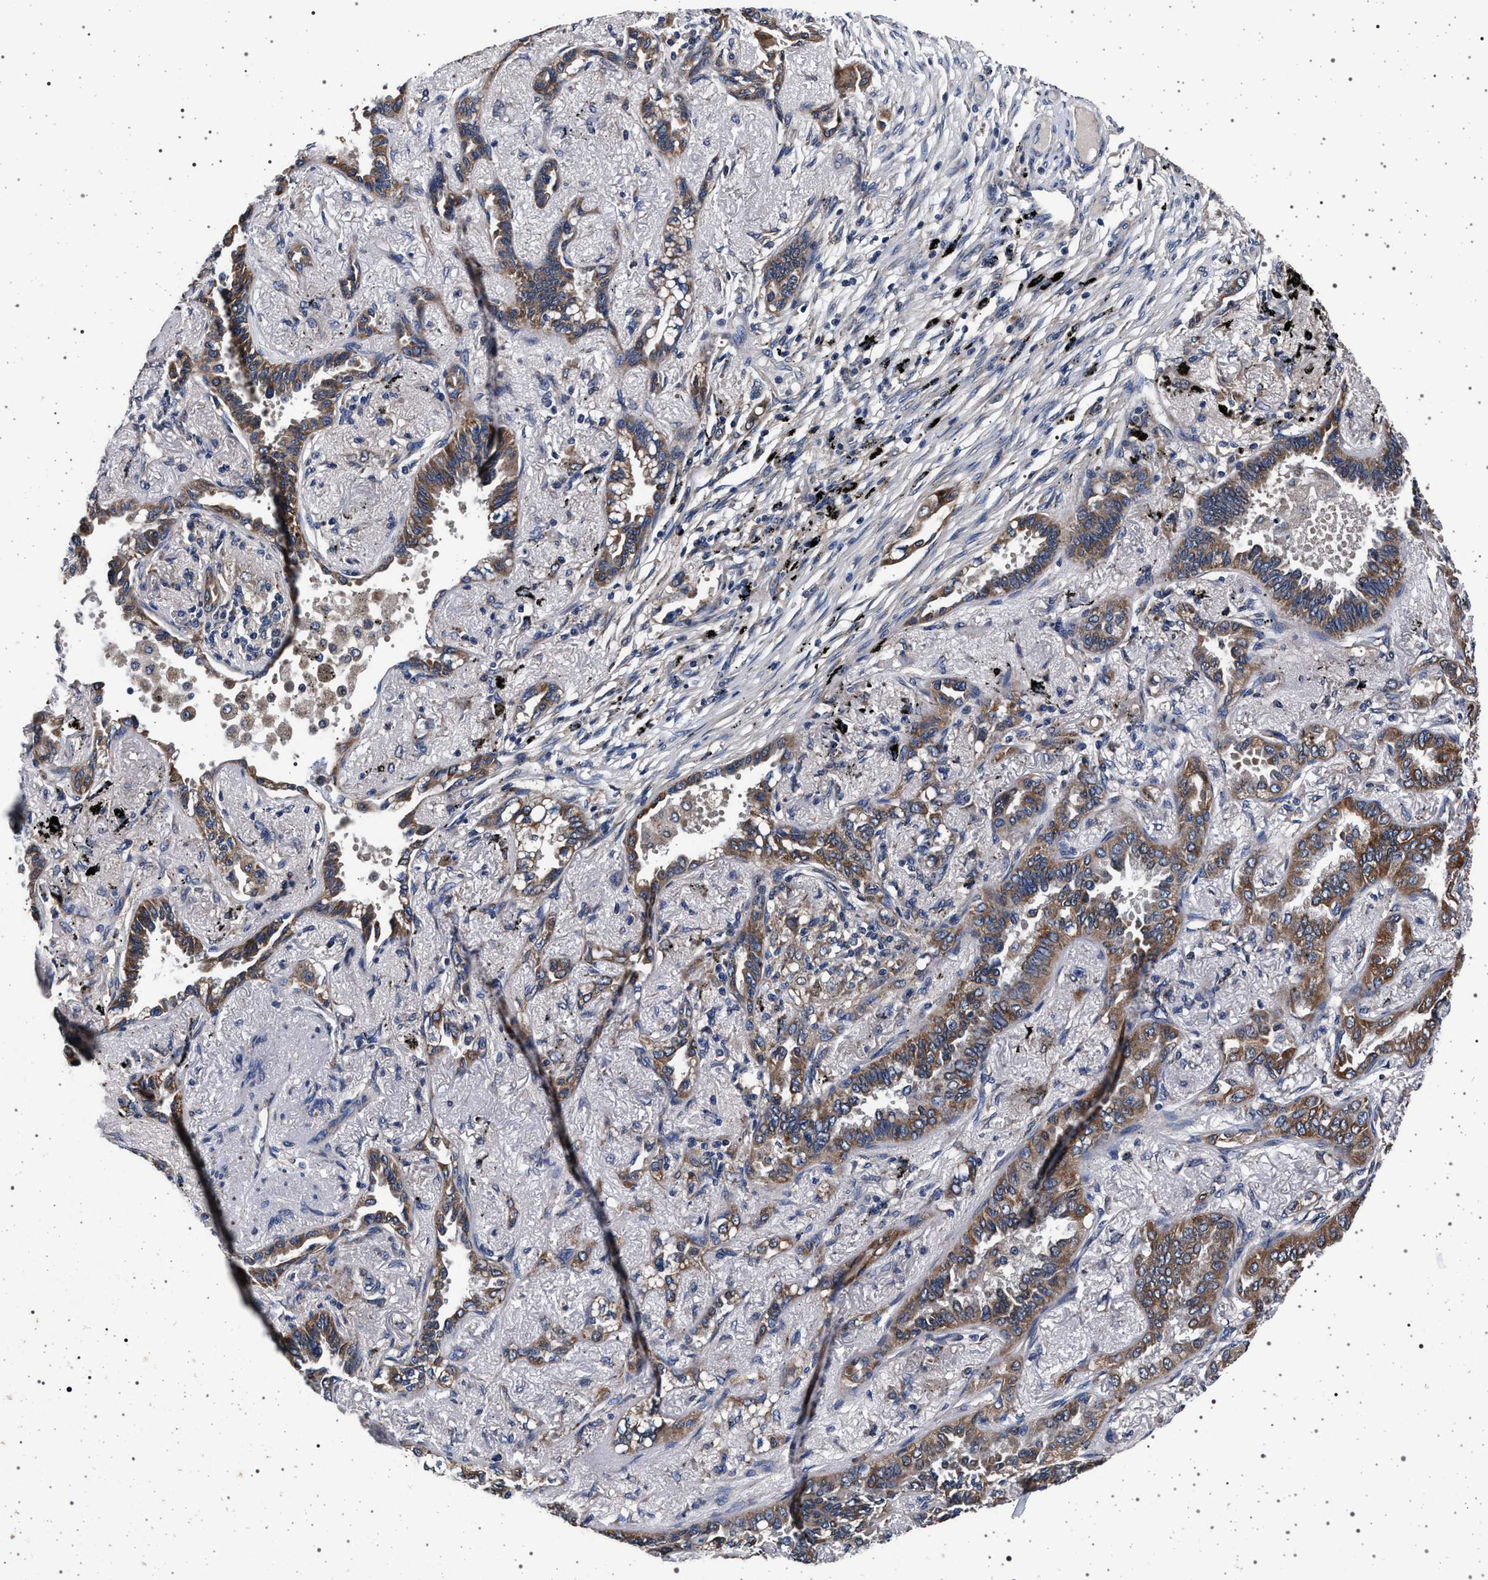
{"staining": {"intensity": "moderate", "quantity": ">75%", "location": "cytoplasmic/membranous"}, "tissue": "lung cancer", "cell_type": "Tumor cells", "image_type": "cancer", "snomed": [{"axis": "morphology", "description": "Adenocarcinoma, NOS"}, {"axis": "topography", "description": "Lung"}], "caption": "Tumor cells display moderate cytoplasmic/membranous positivity in approximately >75% of cells in lung cancer (adenocarcinoma).", "gene": "MAP3K2", "patient": {"sex": "male", "age": 59}}